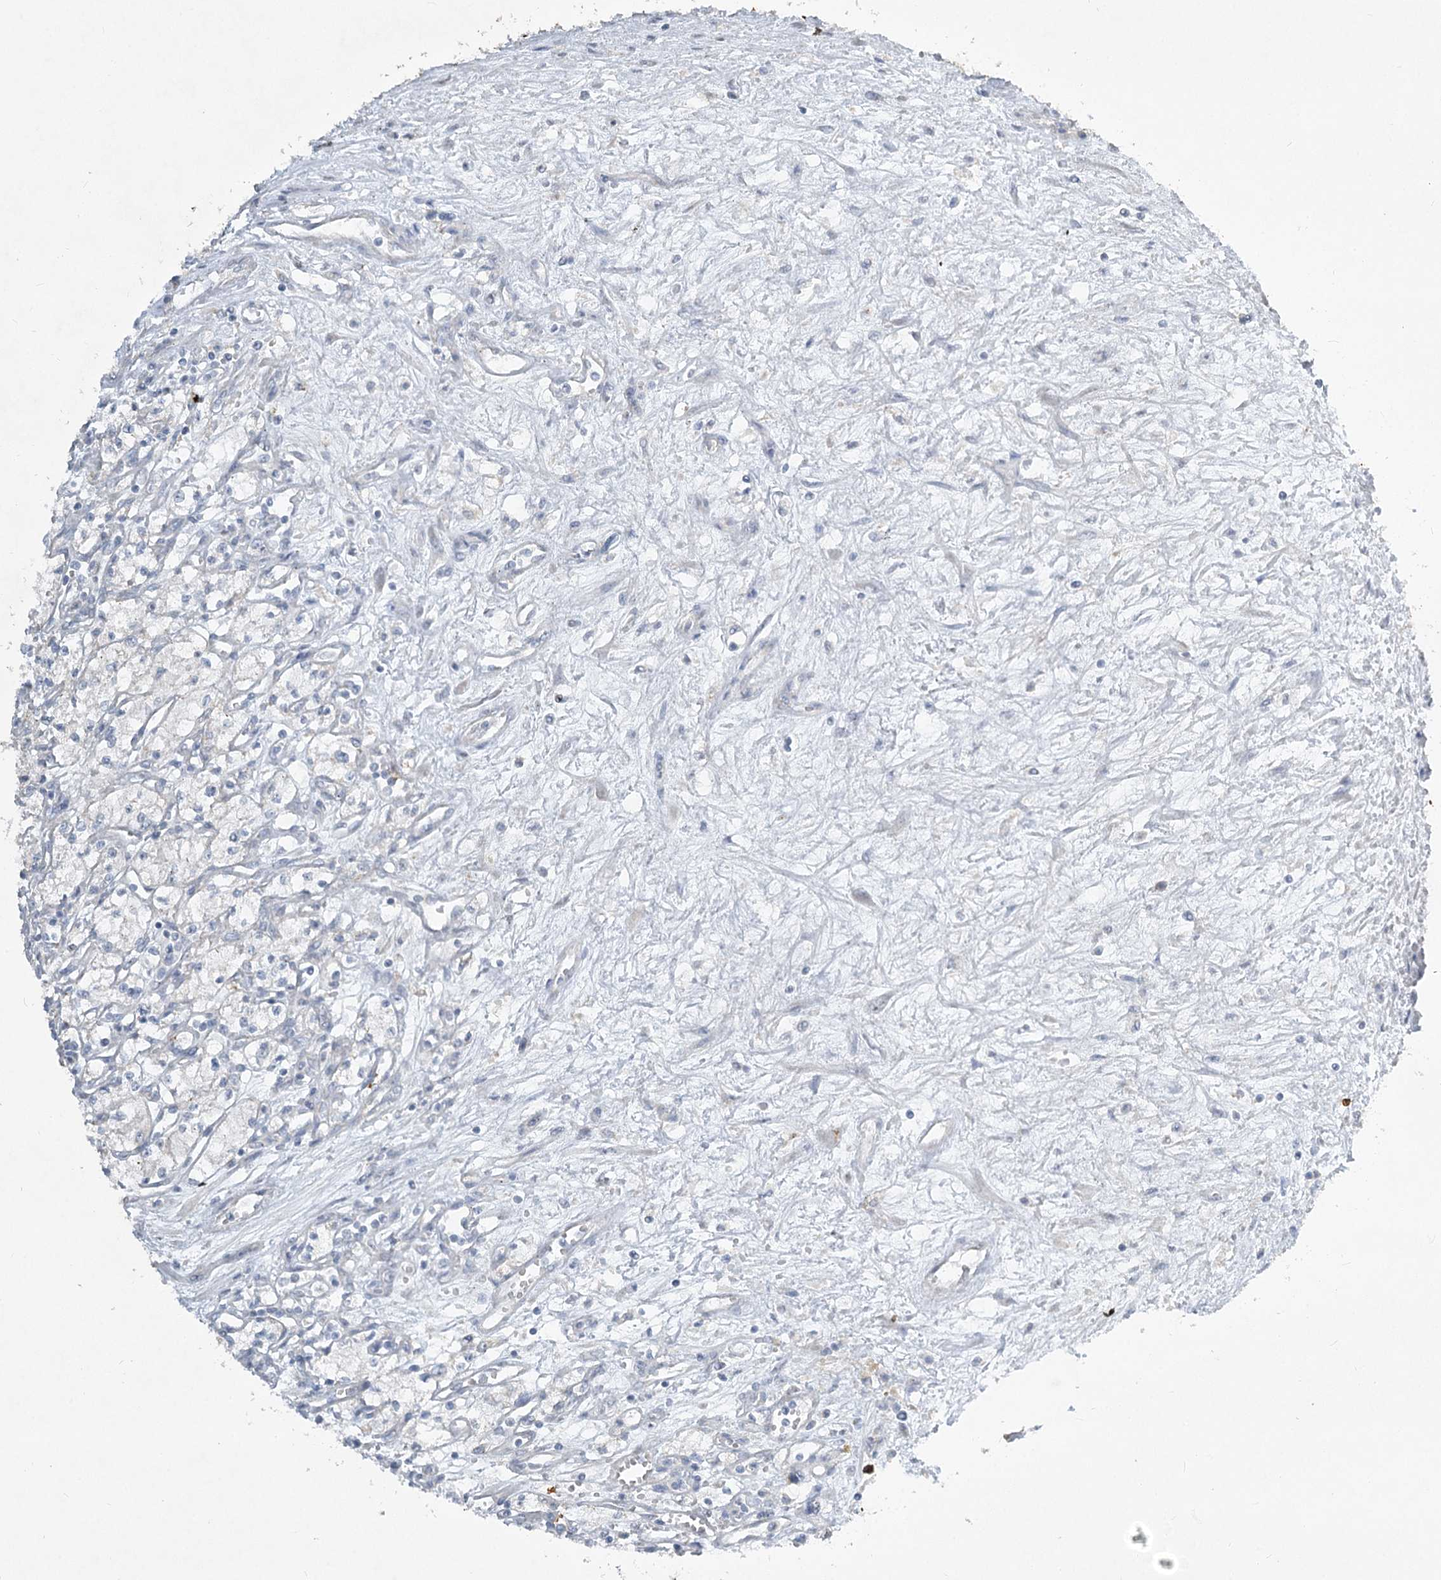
{"staining": {"intensity": "negative", "quantity": "none", "location": "none"}, "tissue": "renal cancer", "cell_type": "Tumor cells", "image_type": "cancer", "snomed": [{"axis": "morphology", "description": "Adenocarcinoma, NOS"}, {"axis": "topography", "description": "Kidney"}], "caption": "Micrograph shows no protein positivity in tumor cells of adenocarcinoma (renal) tissue.", "gene": "ABITRAM", "patient": {"sex": "male", "age": 59}}